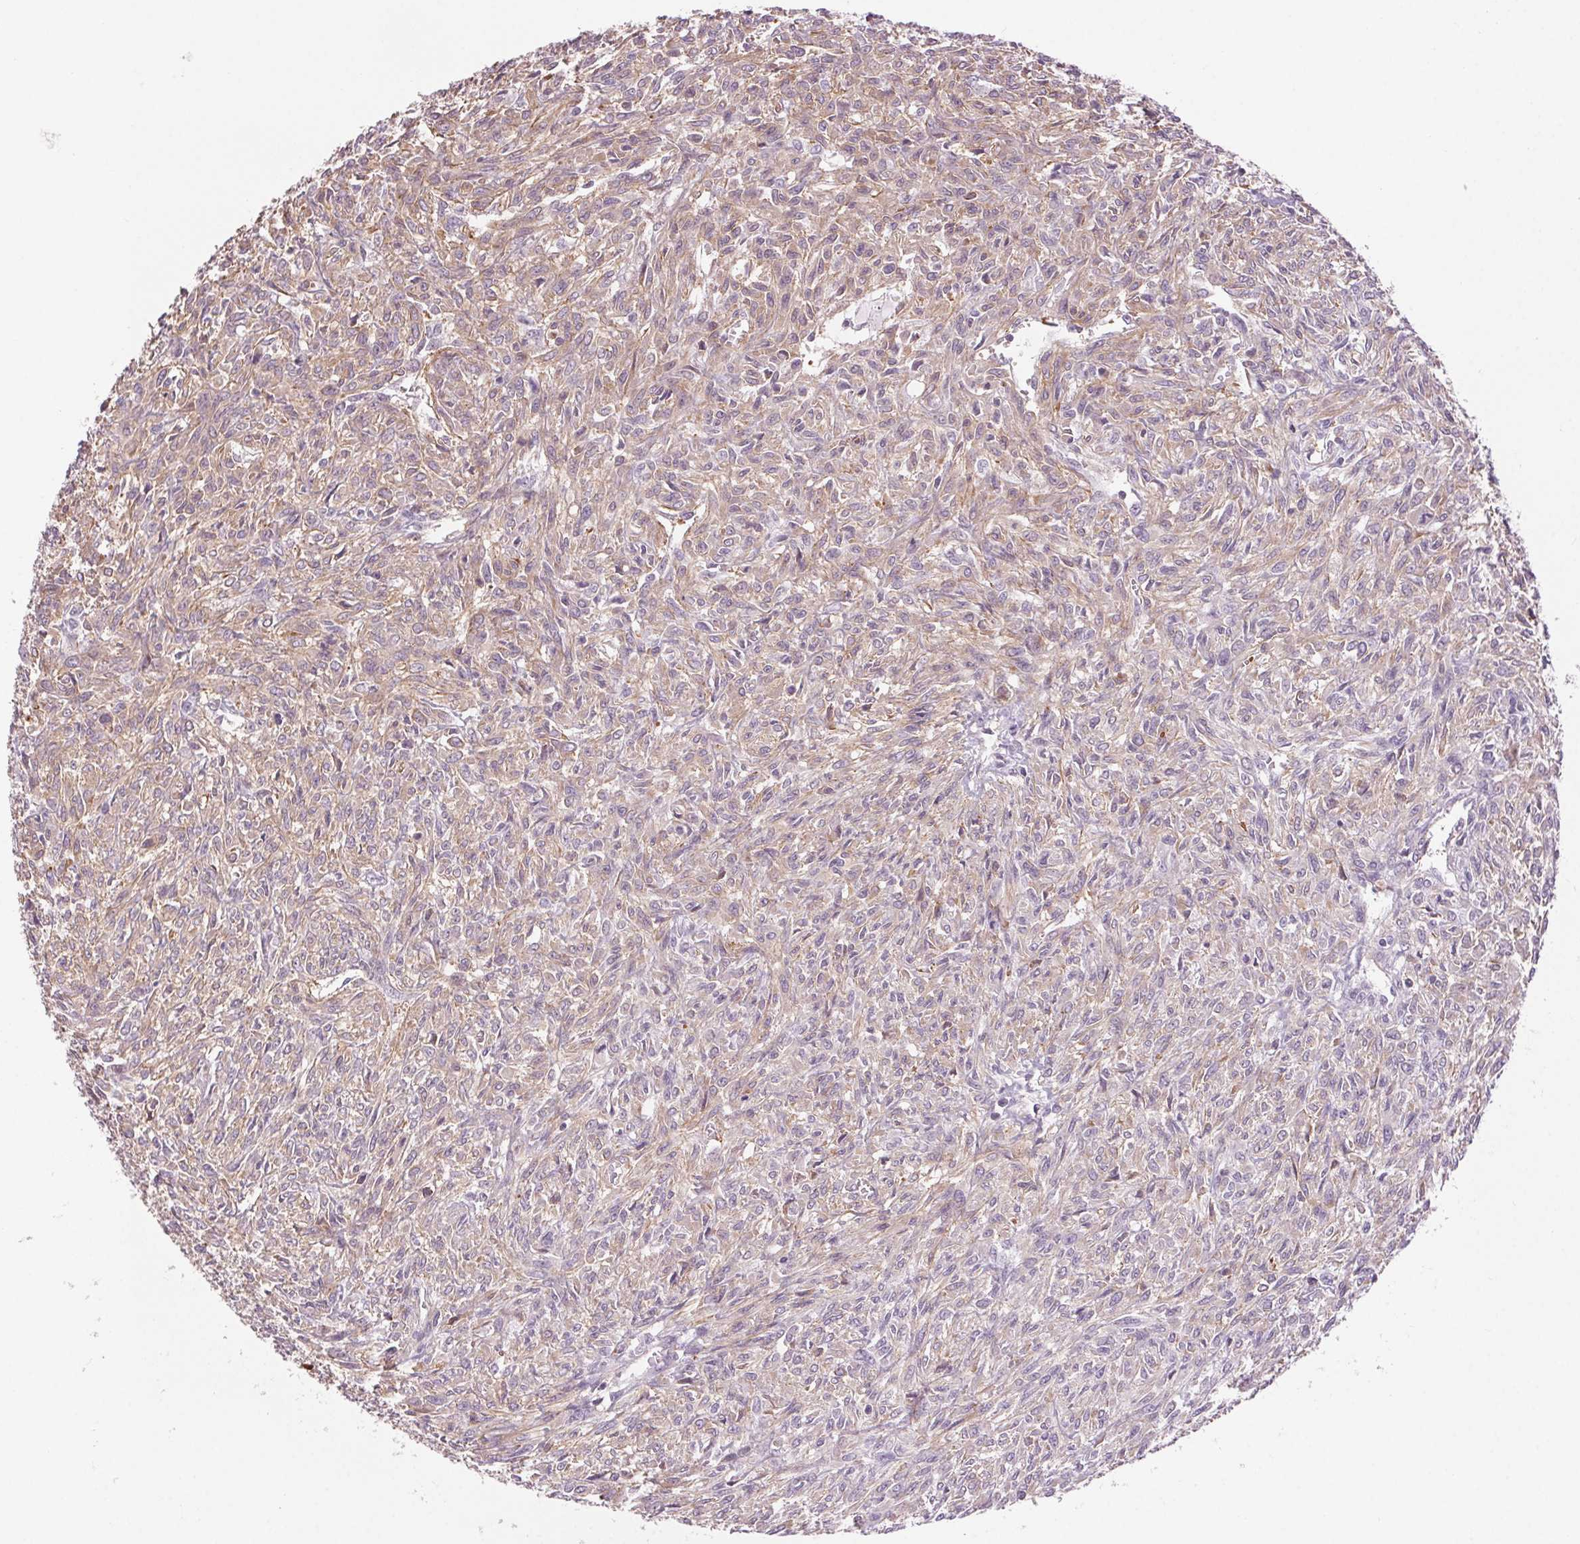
{"staining": {"intensity": "weak", "quantity": "25%-75%", "location": "cytoplasmic/membranous"}, "tissue": "renal cancer", "cell_type": "Tumor cells", "image_type": "cancer", "snomed": [{"axis": "morphology", "description": "Adenocarcinoma, NOS"}, {"axis": "topography", "description": "Kidney"}], "caption": "Adenocarcinoma (renal) stained for a protein exhibits weak cytoplasmic/membranous positivity in tumor cells.", "gene": "HHLA2", "patient": {"sex": "male", "age": 58}}